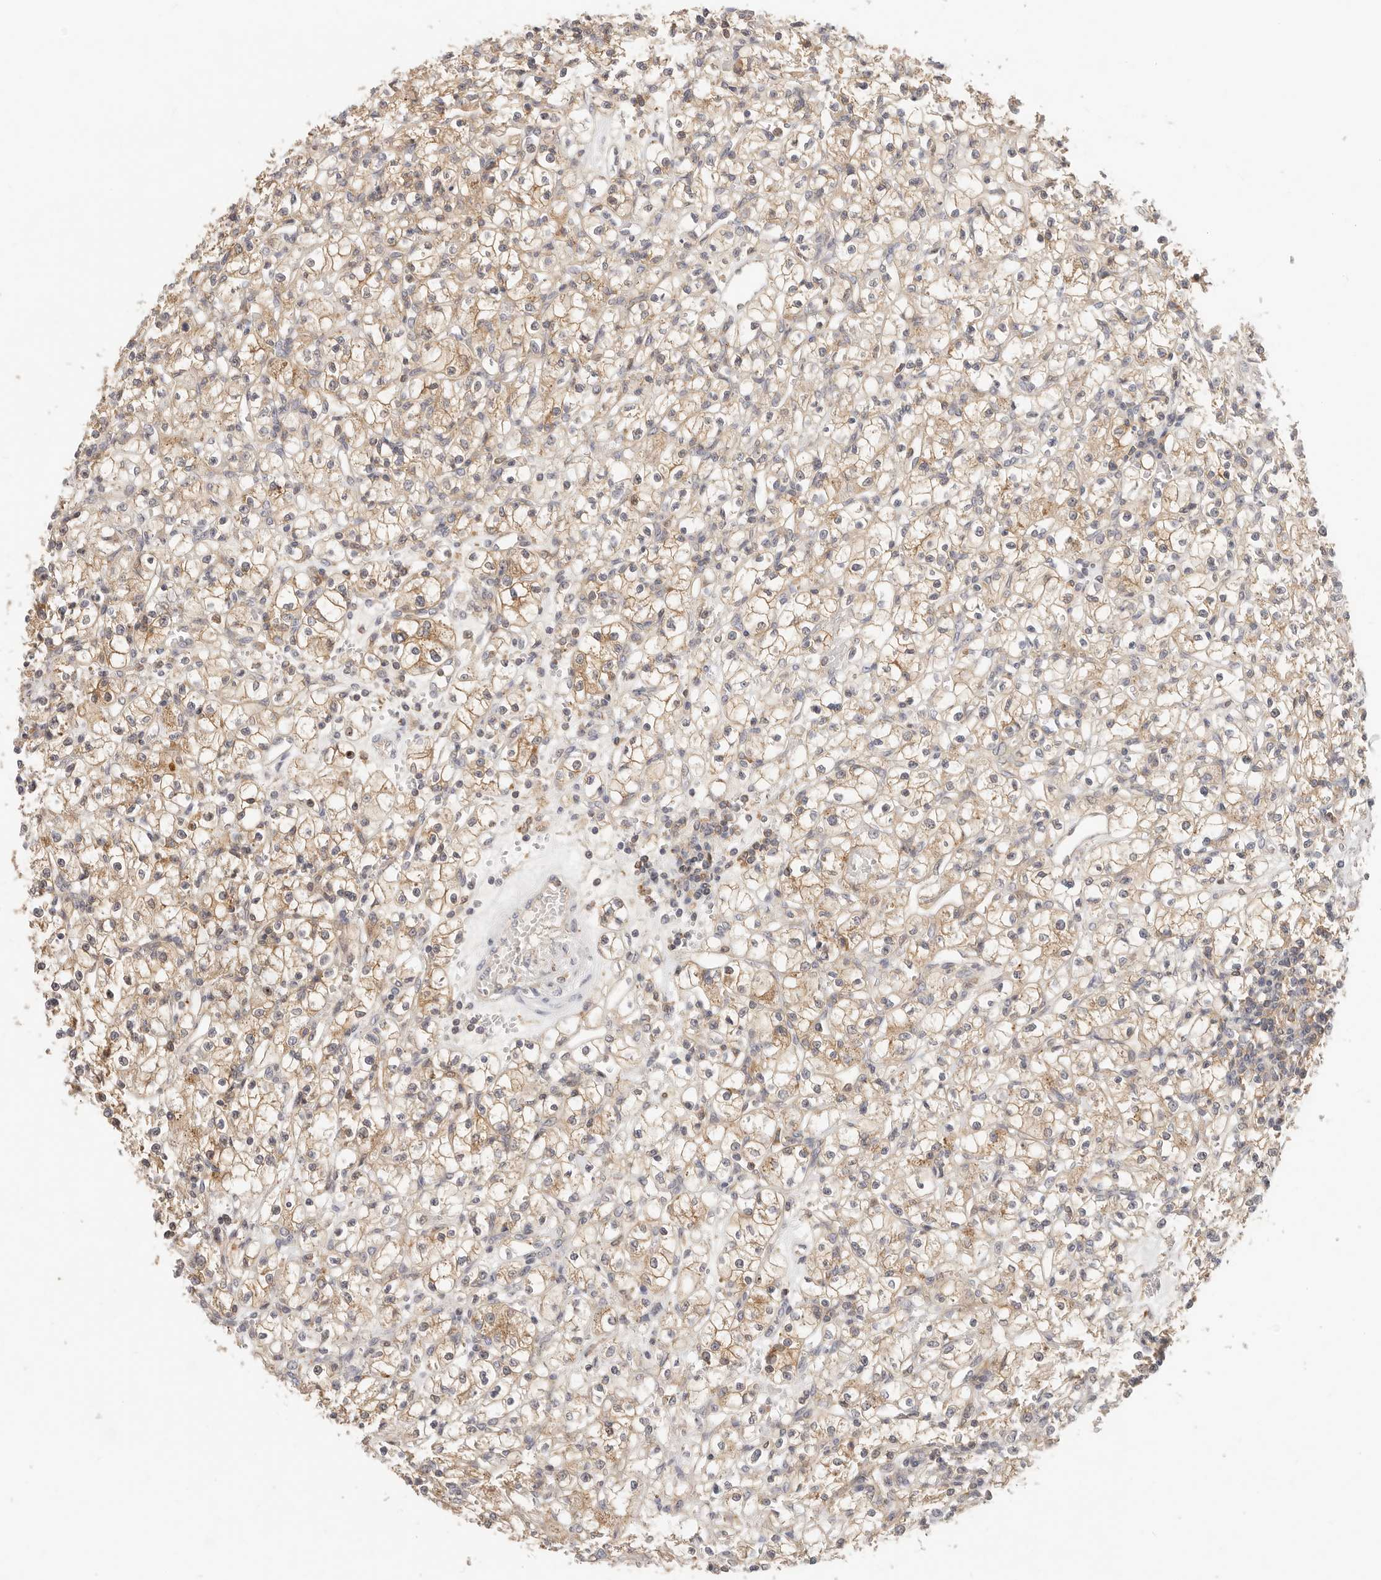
{"staining": {"intensity": "weak", "quantity": ">75%", "location": "cytoplasmic/membranous"}, "tissue": "renal cancer", "cell_type": "Tumor cells", "image_type": "cancer", "snomed": [{"axis": "morphology", "description": "Adenocarcinoma, NOS"}, {"axis": "topography", "description": "Kidney"}], "caption": "Protein expression by IHC reveals weak cytoplasmic/membranous expression in approximately >75% of tumor cells in renal cancer.", "gene": "DTNBP1", "patient": {"sex": "female", "age": 59}}